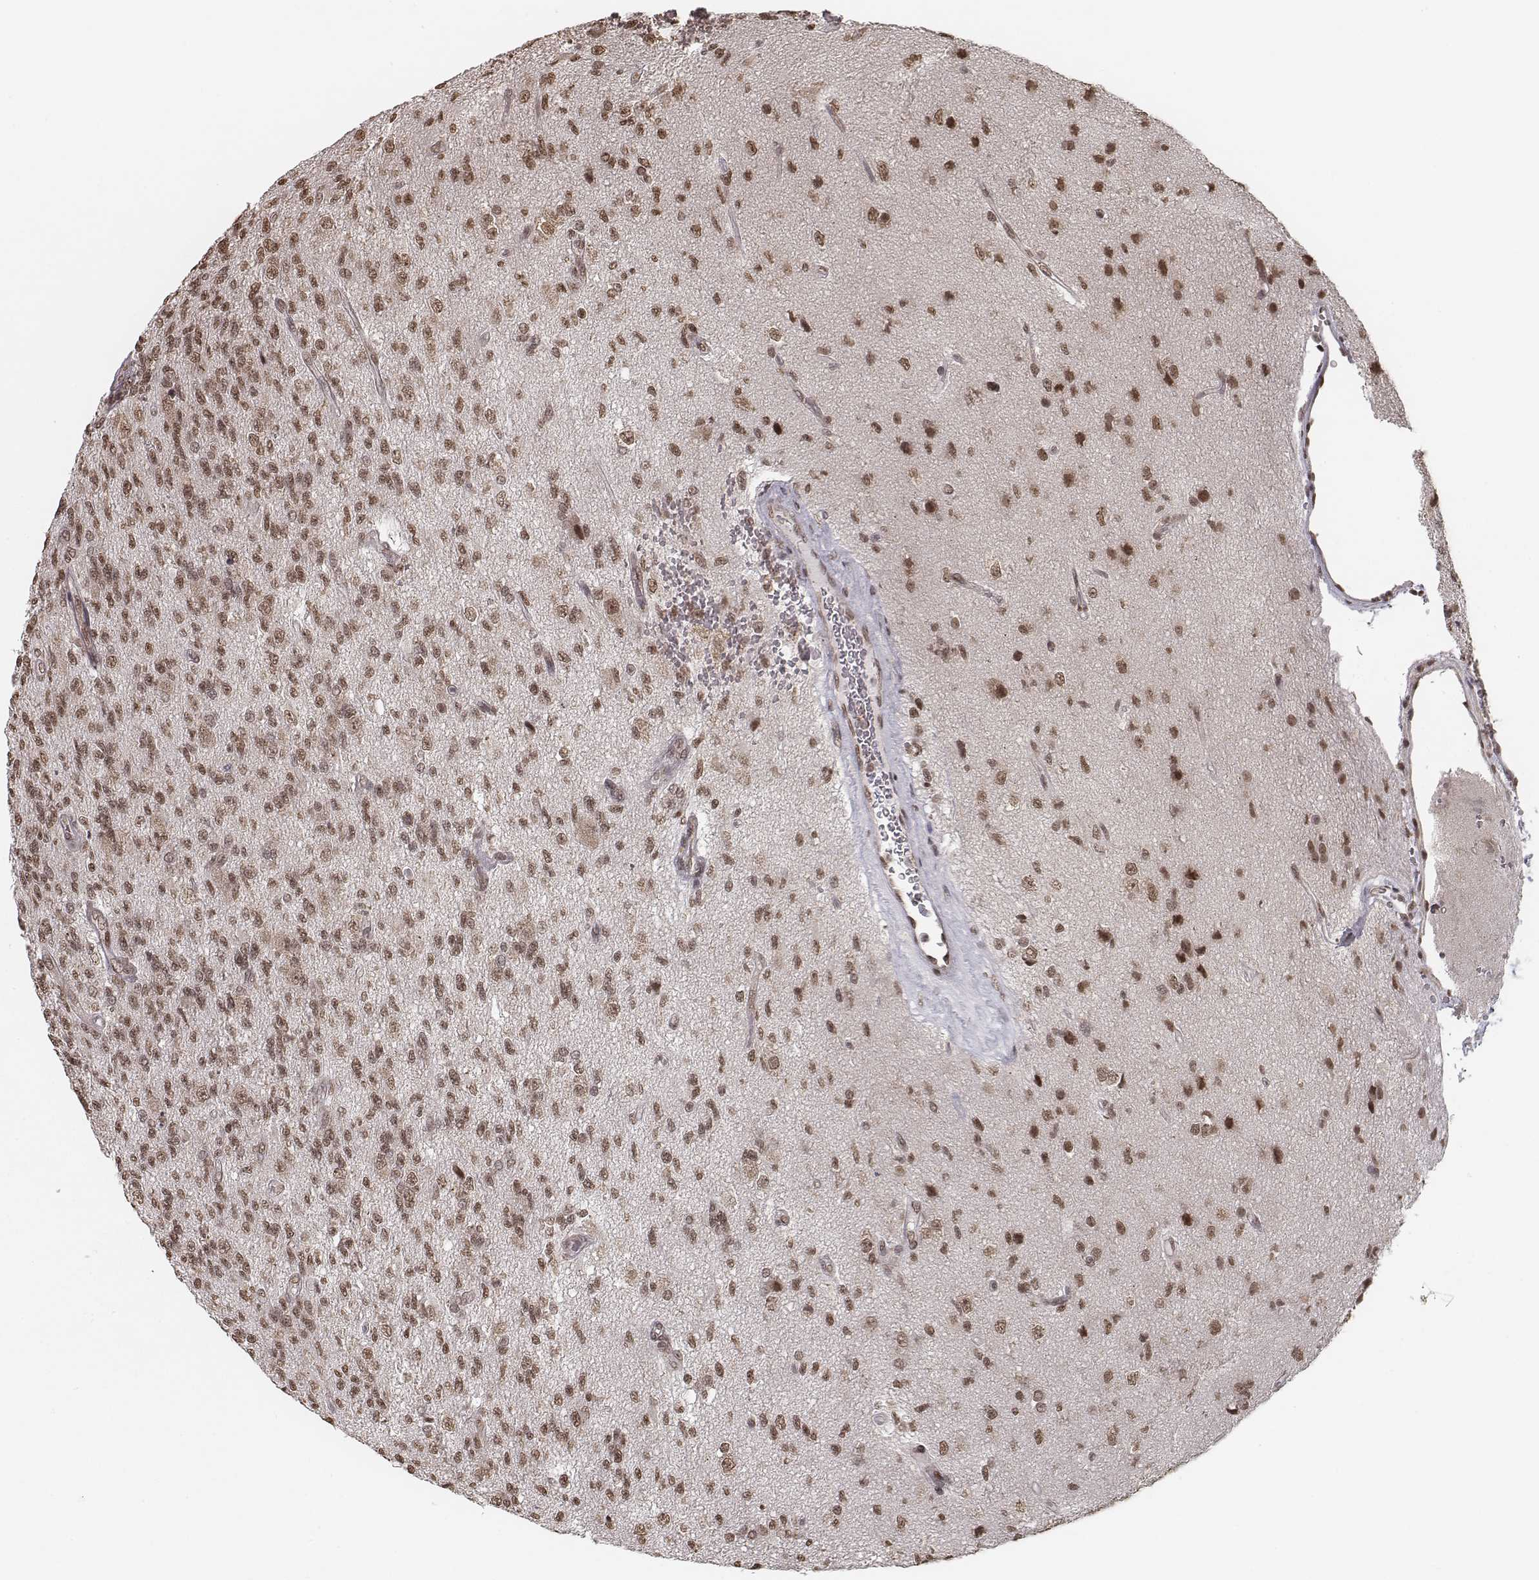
{"staining": {"intensity": "moderate", "quantity": ">75%", "location": "nuclear"}, "tissue": "glioma", "cell_type": "Tumor cells", "image_type": "cancer", "snomed": [{"axis": "morphology", "description": "Glioma, malignant, High grade"}, {"axis": "topography", "description": "Brain"}], "caption": "Malignant glioma (high-grade) stained with a brown dye displays moderate nuclear positive expression in approximately >75% of tumor cells.", "gene": "HMGA2", "patient": {"sex": "male", "age": 56}}